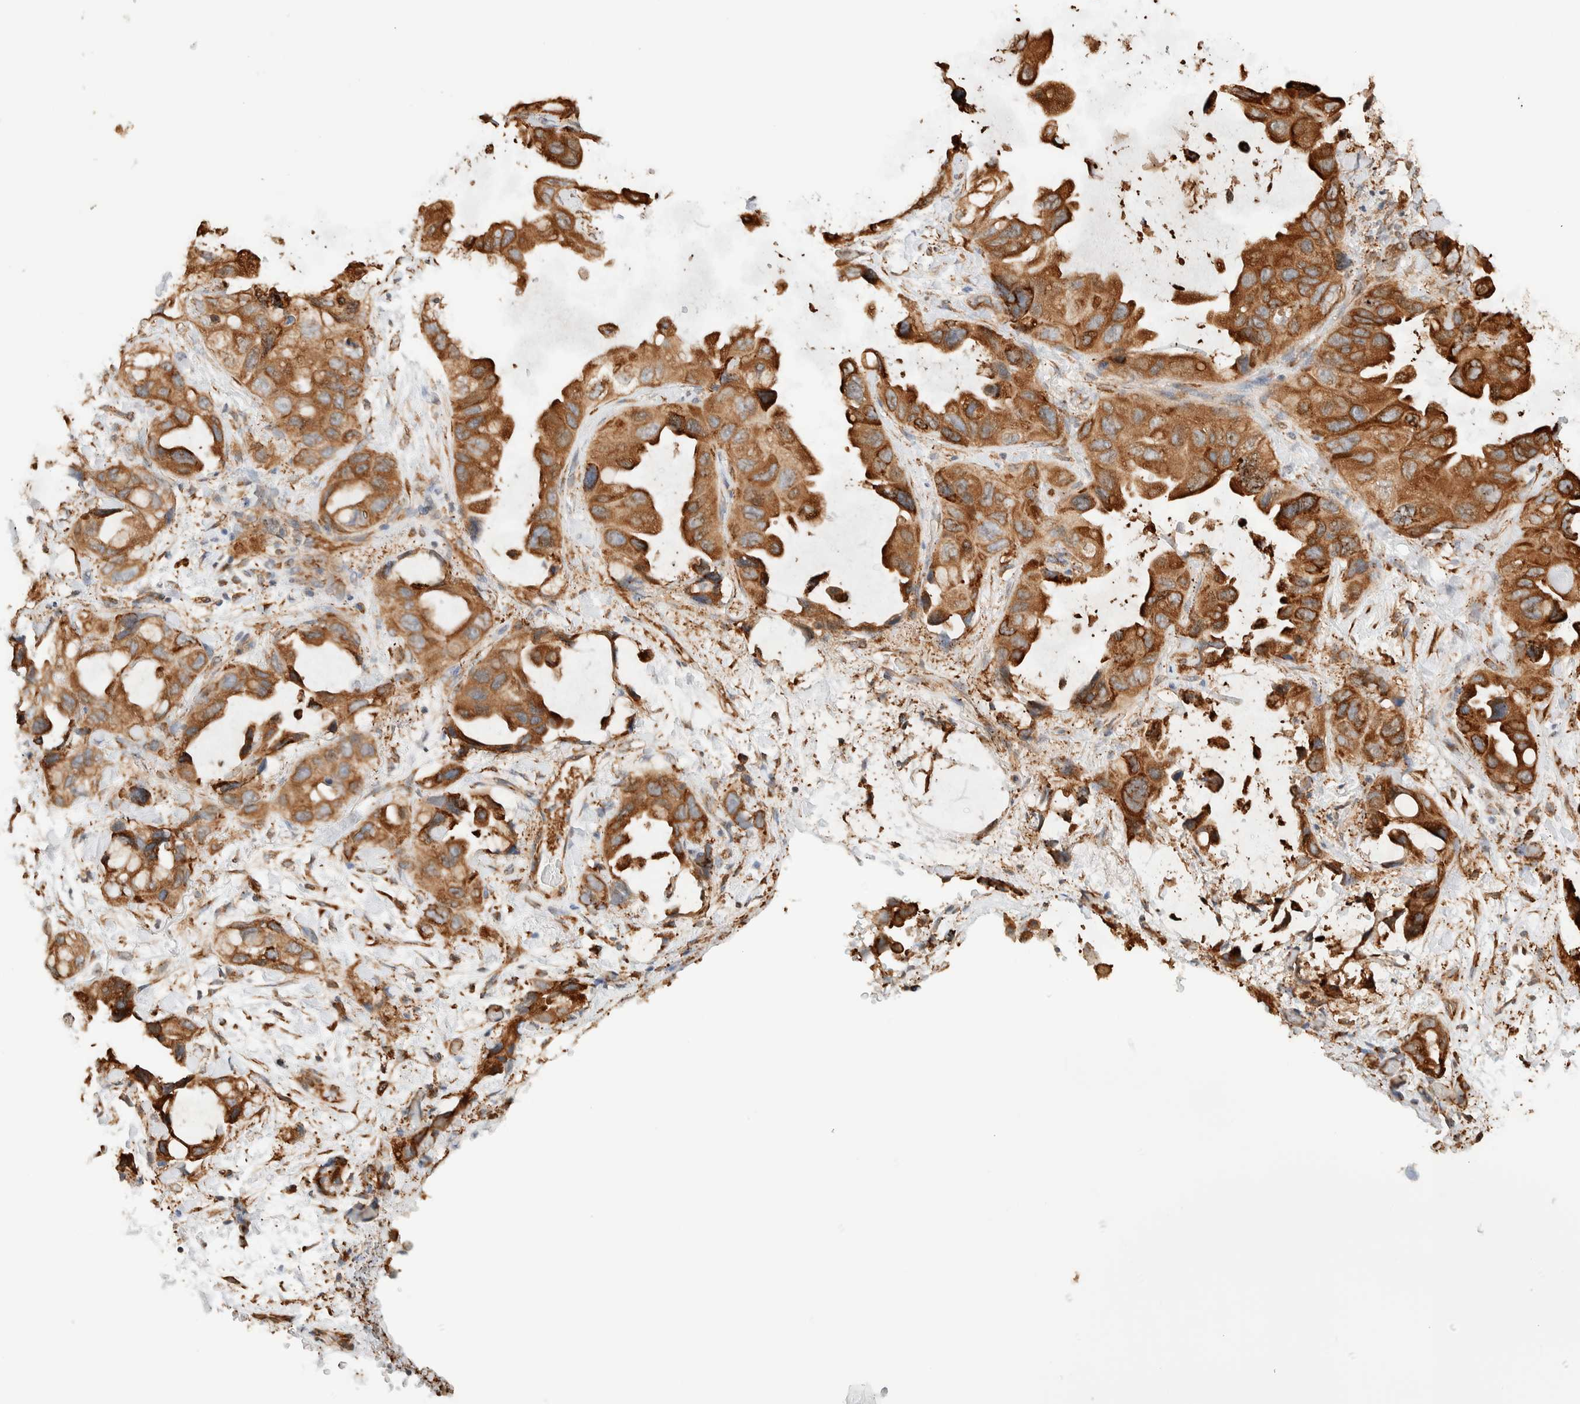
{"staining": {"intensity": "moderate", "quantity": ">75%", "location": "cytoplasmic/membranous"}, "tissue": "lung cancer", "cell_type": "Tumor cells", "image_type": "cancer", "snomed": [{"axis": "morphology", "description": "Squamous cell carcinoma, NOS"}, {"axis": "topography", "description": "Lung"}], "caption": "The photomicrograph shows a brown stain indicating the presence of a protein in the cytoplasmic/membranous of tumor cells in lung cancer.", "gene": "INTS1", "patient": {"sex": "female", "age": 73}}